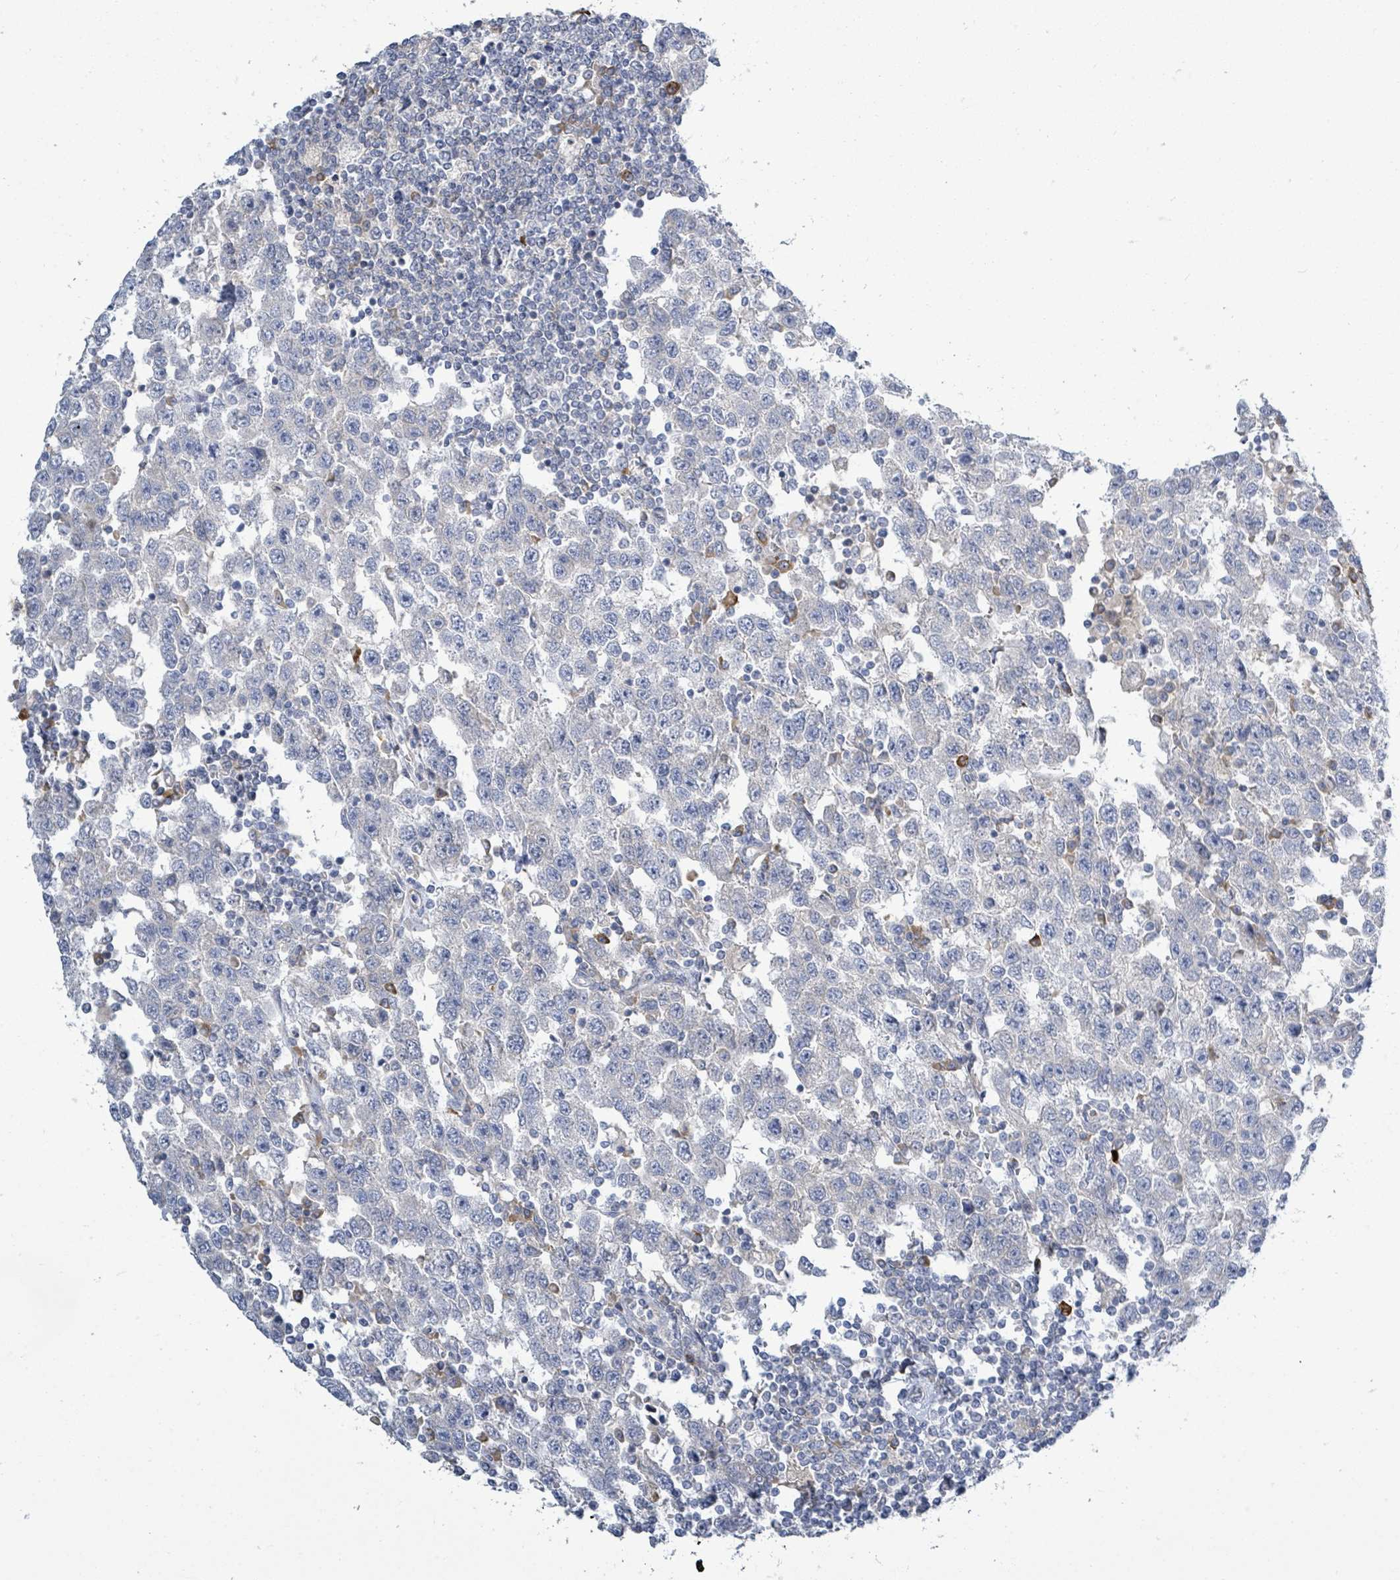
{"staining": {"intensity": "negative", "quantity": "none", "location": "none"}, "tissue": "testis cancer", "cell_type": "Tumor cells", "image_type": "cancer", "snomed": [{"axis": "morphology", "description": "Seminoma, NOS"}, {"axis": "topography", "description": "Testis"}], "caption": "DAB immunohistochemical staining of human testis seminoma demonstrates no significant staining in tumor cells.", "gene": "SIRPB1", "patient": {"sex": "male", "age": 41}}